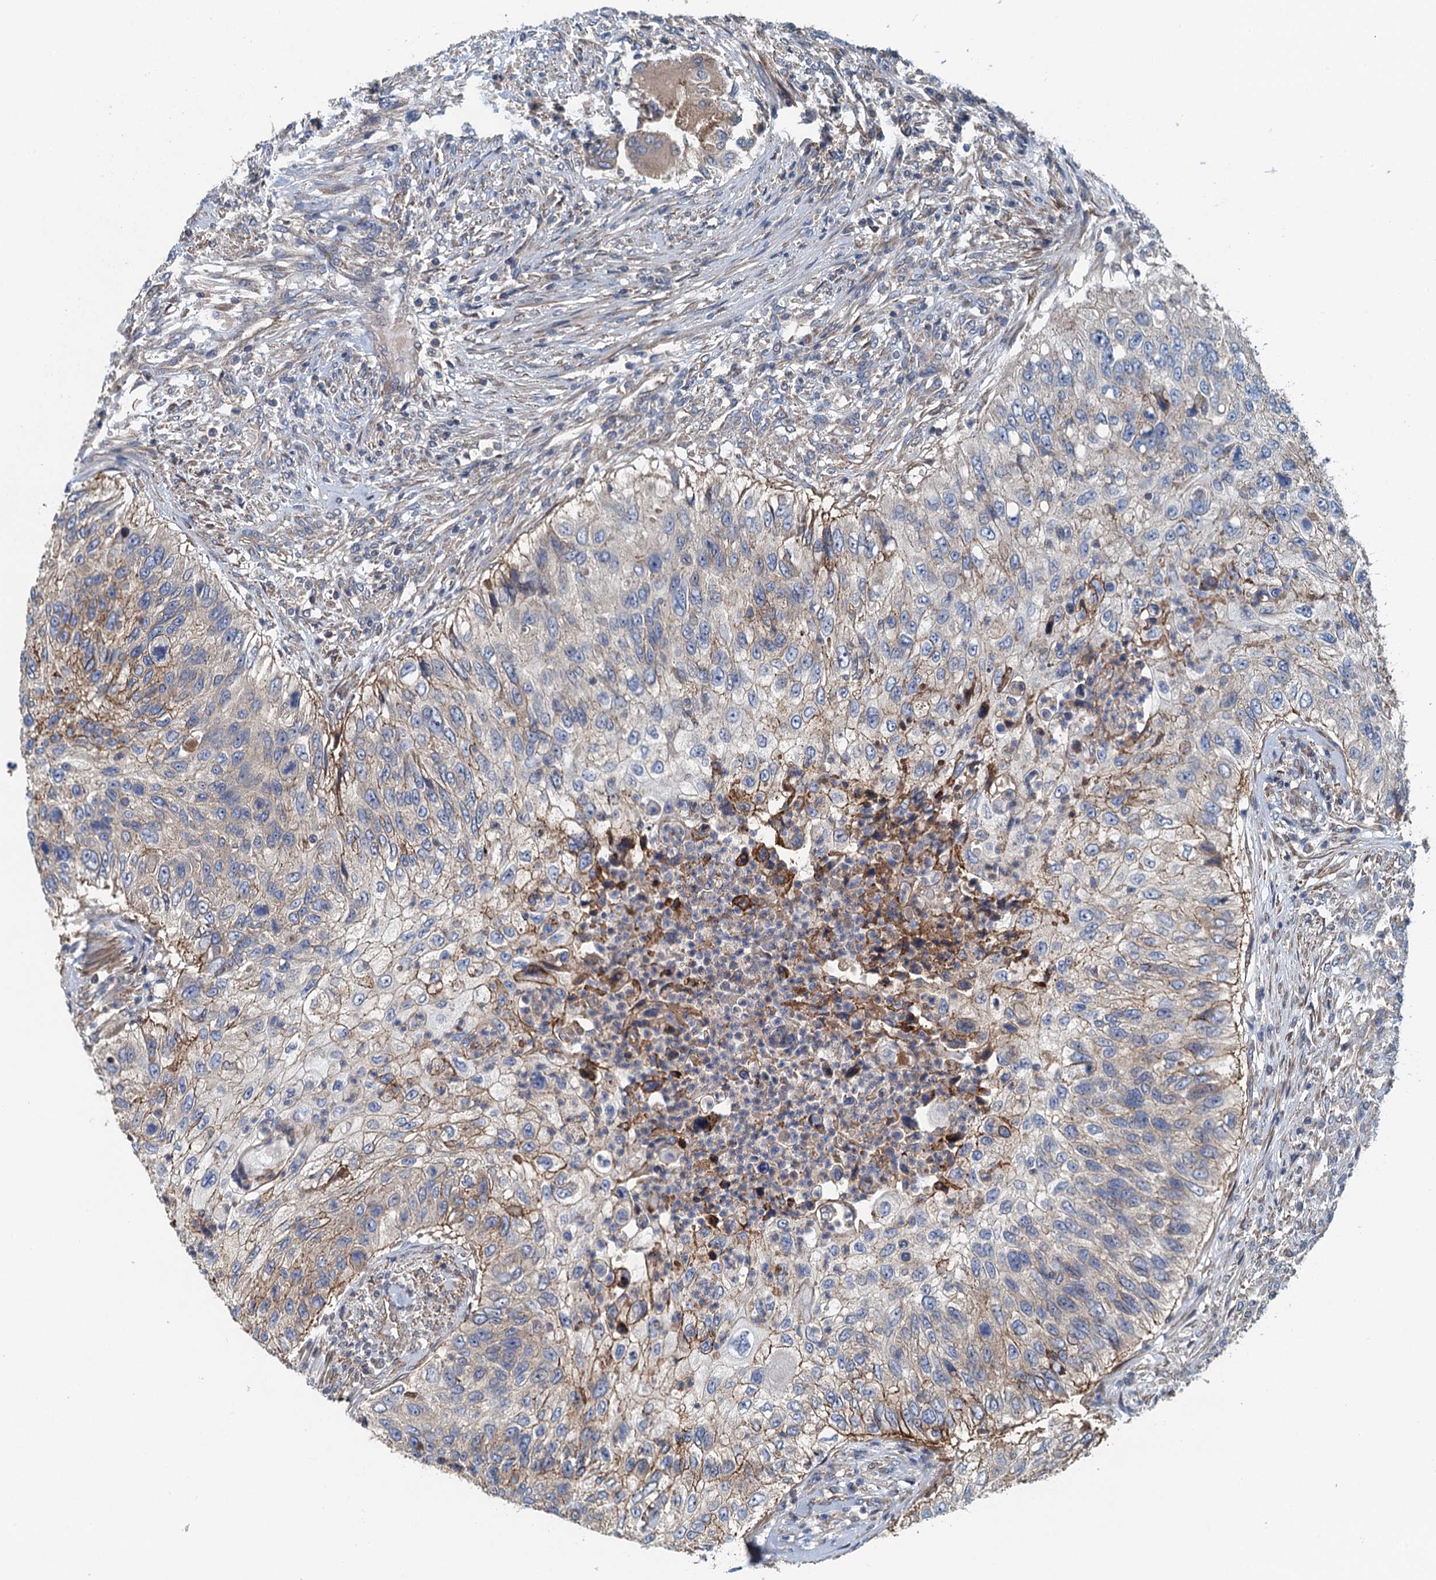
{"staining": {"intensity": "moderate", "quantity": "25%-75%", "location": "cytoplasmic/membranous"}, "tissue": "urothelial cancer", "cell_type": "Tumor cells", "image_type": "cancer", "snomed": [{"axis": "morphology", "description": "Urothelial carcinoma, High grade"}, {"axis": "topography", "description": "Urinary bladder"}], "caption": "There is medium levels of moderate cytoplasmic/membranous expression in tumor cells of urothelial cancer, as demonstrated by immunohistochemical staining (brown color).", "gene": "PPP1R14D", "patient": {"sex": "female", "age": 60}}